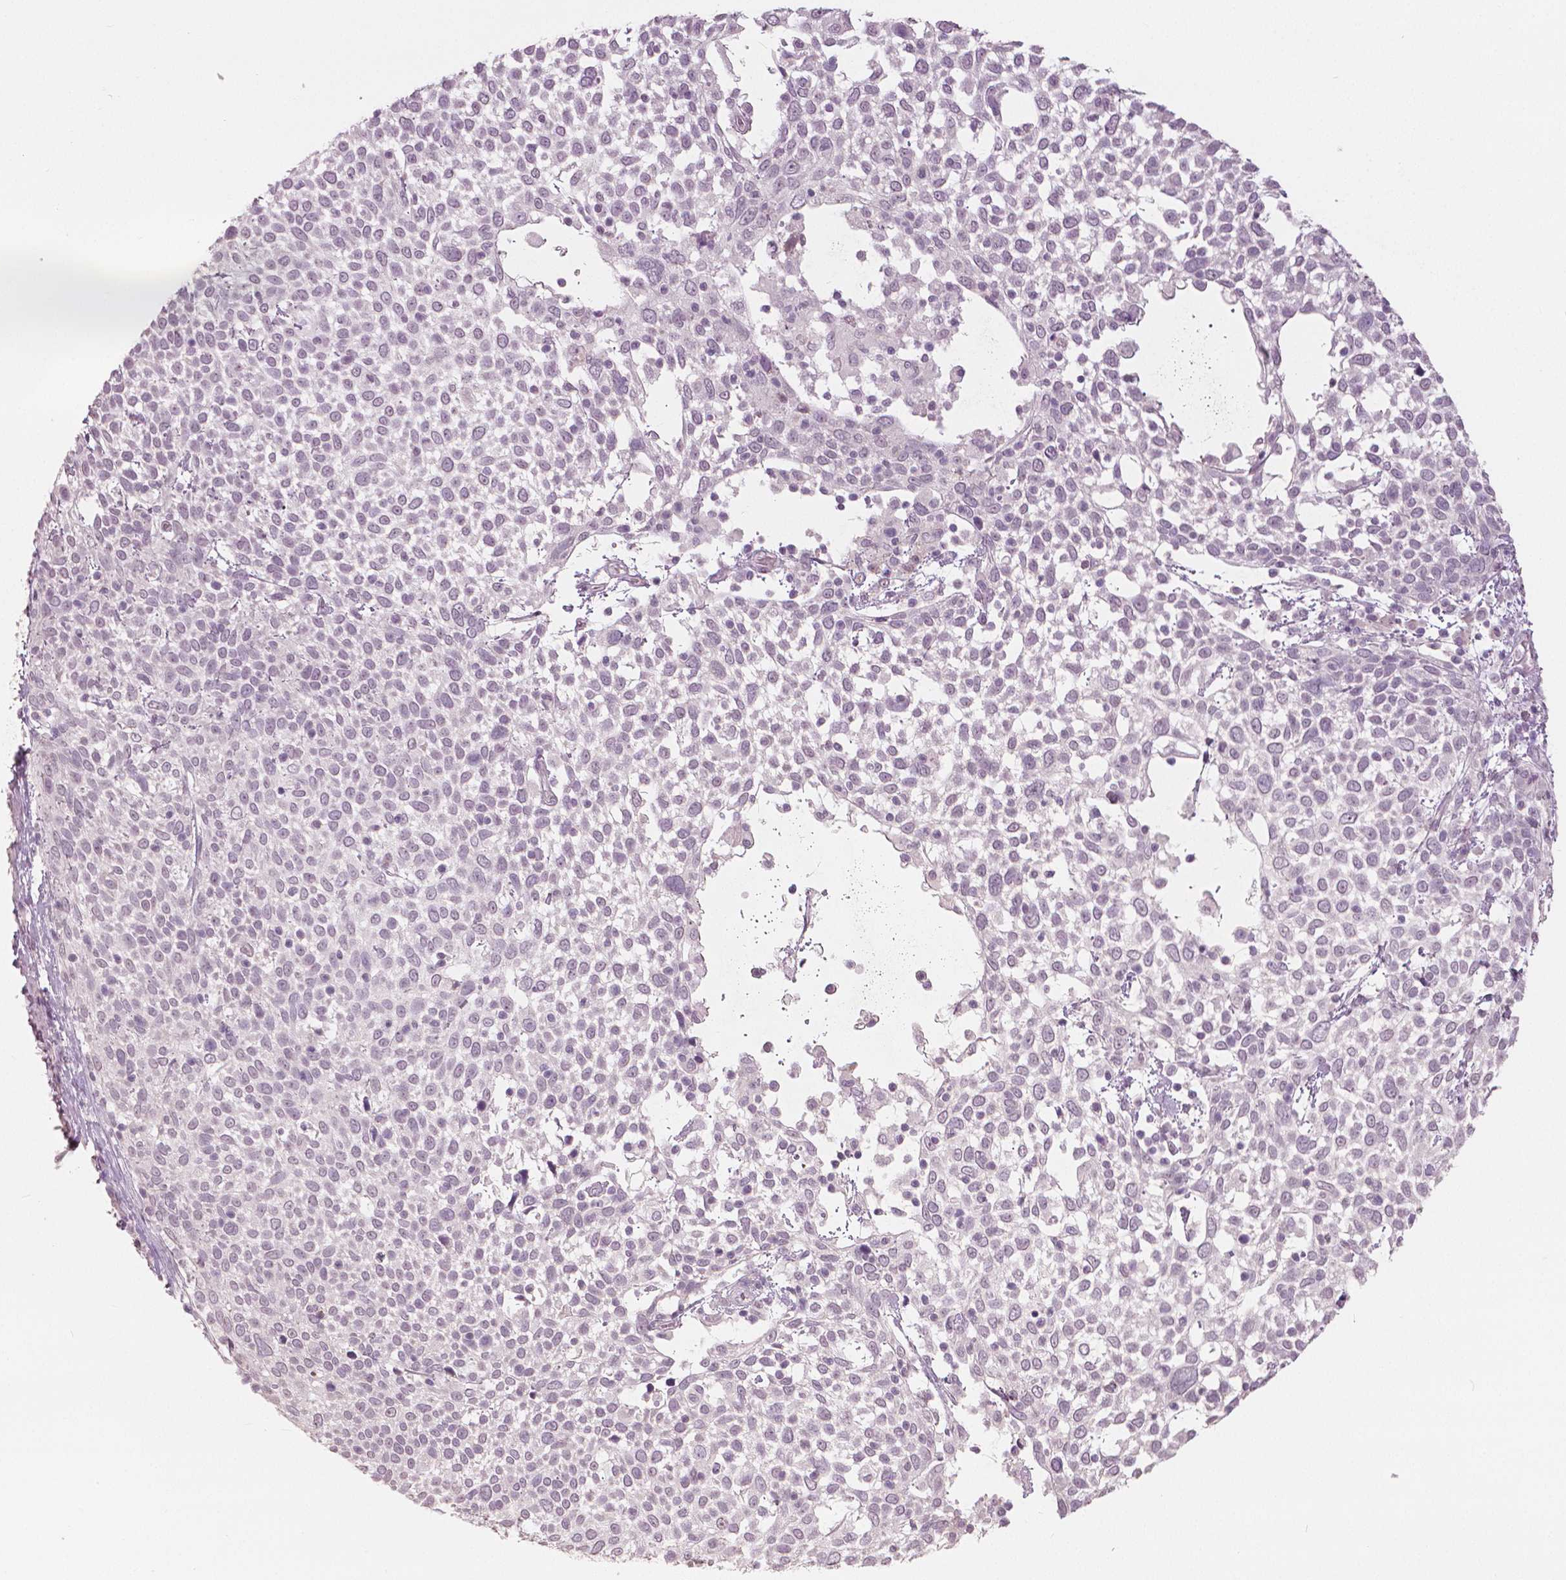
{"staining": {"intensity": "negative", "quantity": "none", "location": "none"}, "tissue": "cervical cancer", "cell_type": "Tumor cells", "image_type": "cancer", "snomed": [{"axis": "morphology", "description": "Squamous cell carcinoma, NOS"}, {"axis": "topography", "description": "Cervix"}], "caption": "DAB (3,3'-diaminobenzidine) immunohistochemical staining of human cervical squamous cell carcinoma shows no significant expression in tumor cells. (DAB (3,3'-diaminobenzidine) immunohistochemistry (IHC) visualized using brightfield microscopy, high magnification).", "gene": "NANOG", "patient": {"sex": "female", "age": 61}}